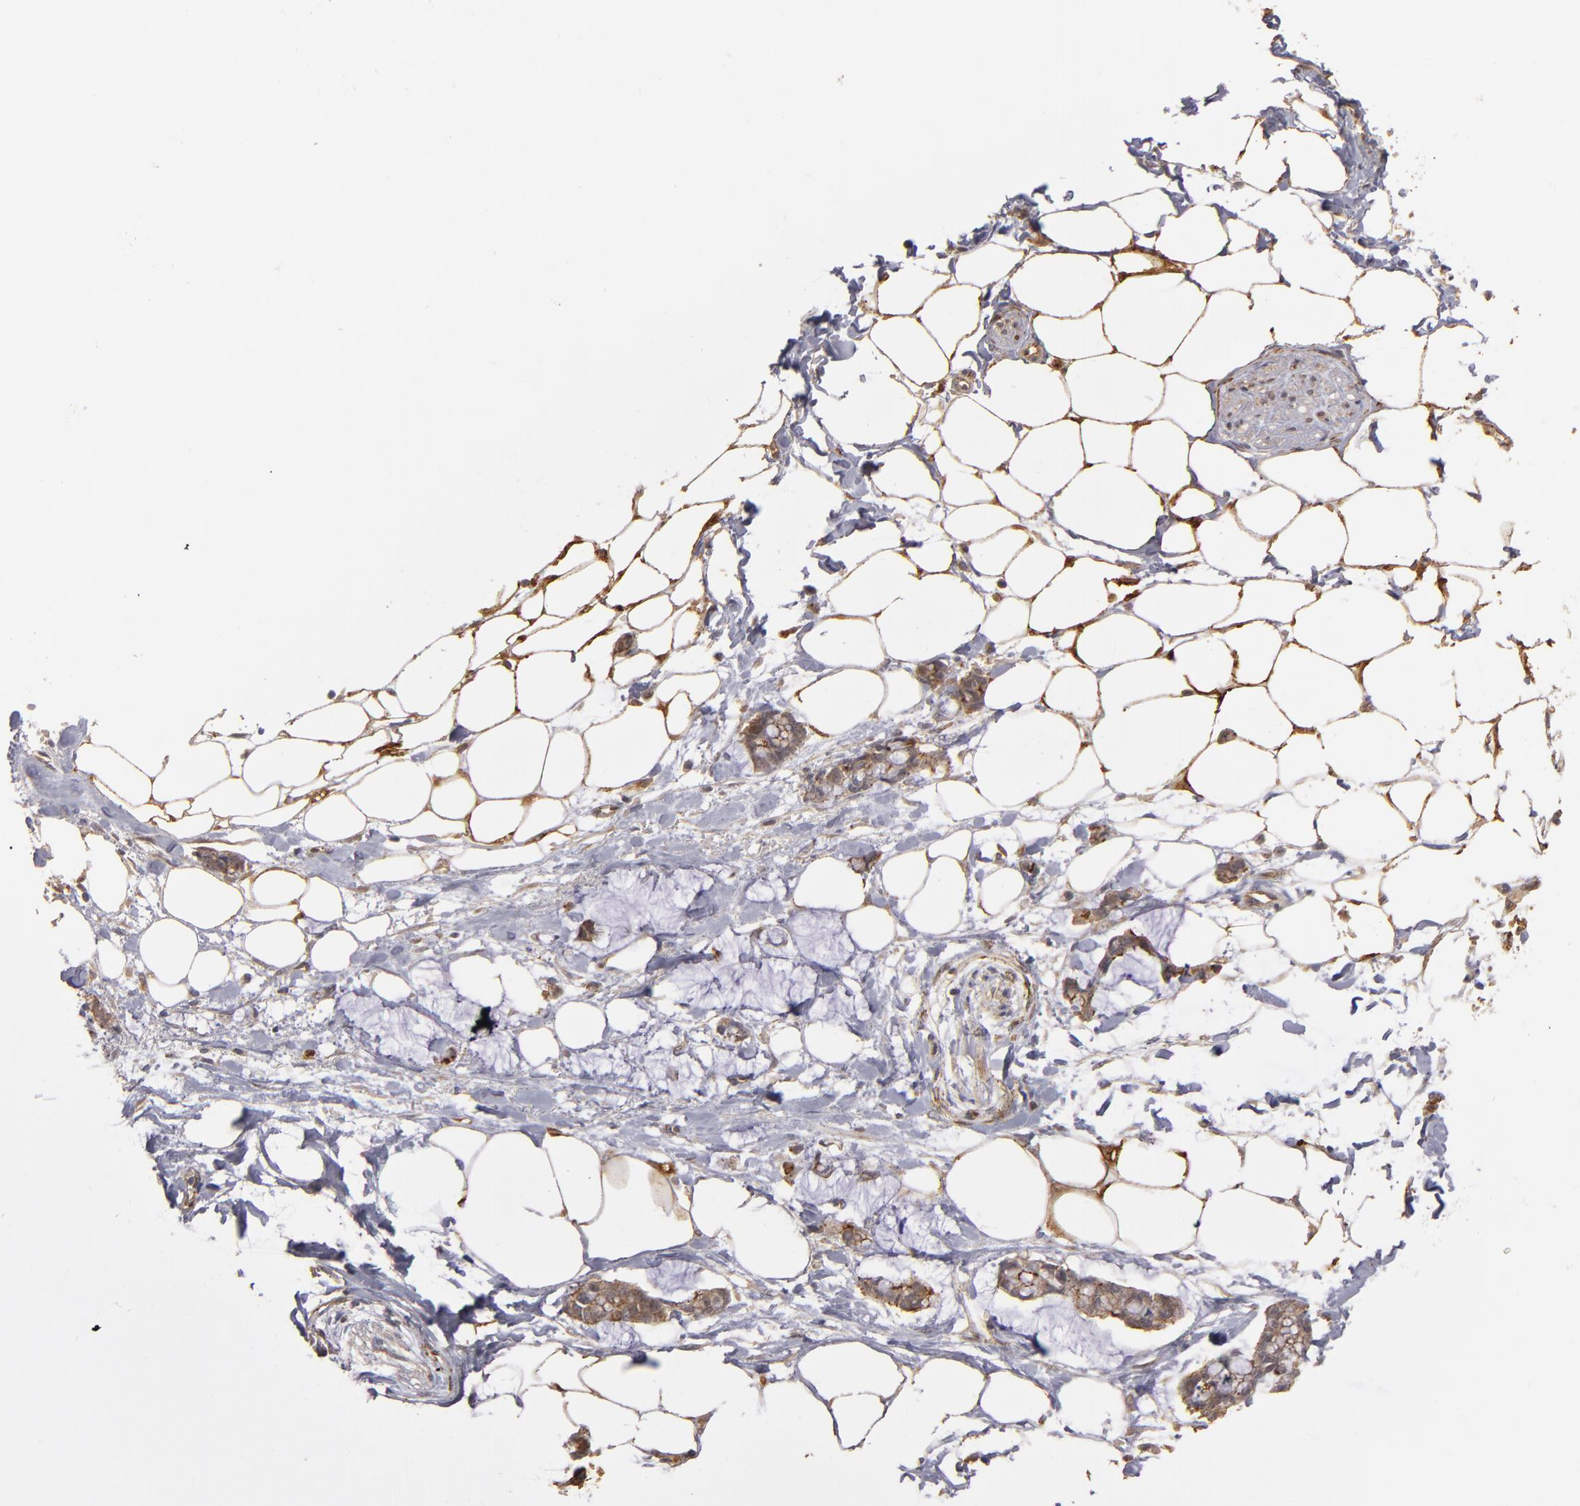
{"staining": {"intensity": "moderate", "quantity": ">75%", "location": "cytoplasmic/membranous"}, "tissue": "adipose tissue", "cell_type": "Adipocytes", "image_type": "normal", "snomed": [{"axis": "morphology", "description": "Normal tissue, NOS"}, {"axis": "morphology", "description": "Adenocarcinoma, NOS"}, {"axis": "topography", "description": "Colon"}, {"axis": "topography", "description": "Peripheral nerve tissue"}], "caption": "Immunohistochemistry histopathology image of unremarkable adipose tissue stained for a protein (brown), which displays medium levels of moderate cytoplasmic/membranous positivity in approximately >75% of adipocytes.", "gene": "TJP1", "patient": {"sex": "male", "age": 14}}